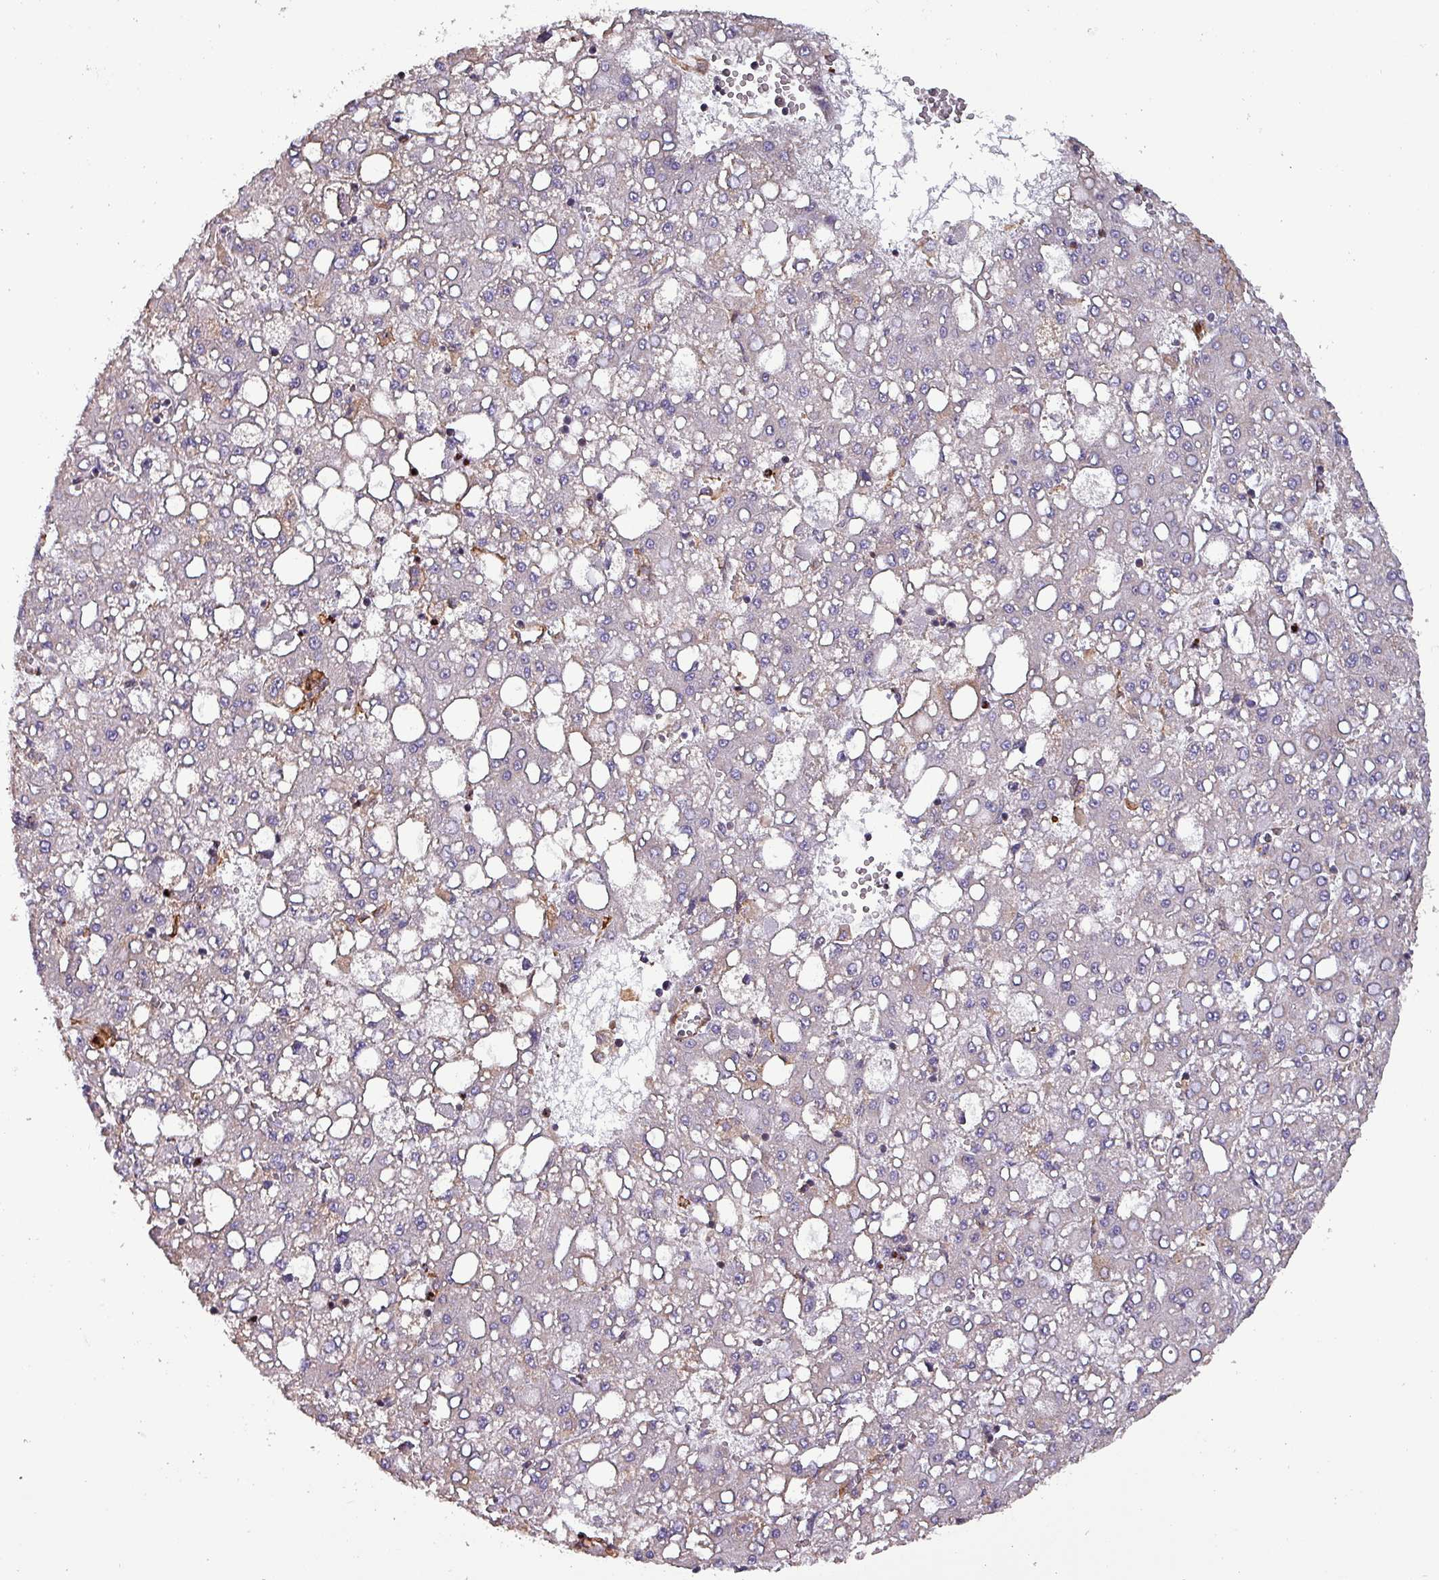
{"staining": {"intensity": "negative", "quantity": "none", "location": "none"}, "tissue": "liver cancer", "cell_type": "Tumor cells", "image_type": "cancer", "snomed": [{"axis": "morphology", "description": "Carcinoma, Hepatocellular, NOS"}, {"axis": "topography", "description": "Liver"}], "caption": "Immunohistochemistry of liver cancer (hepatocellular carcinoma) displays no expression in tumor cells.", "gene": "SCIN", "patient": {"sex": "male", "age": 65}}